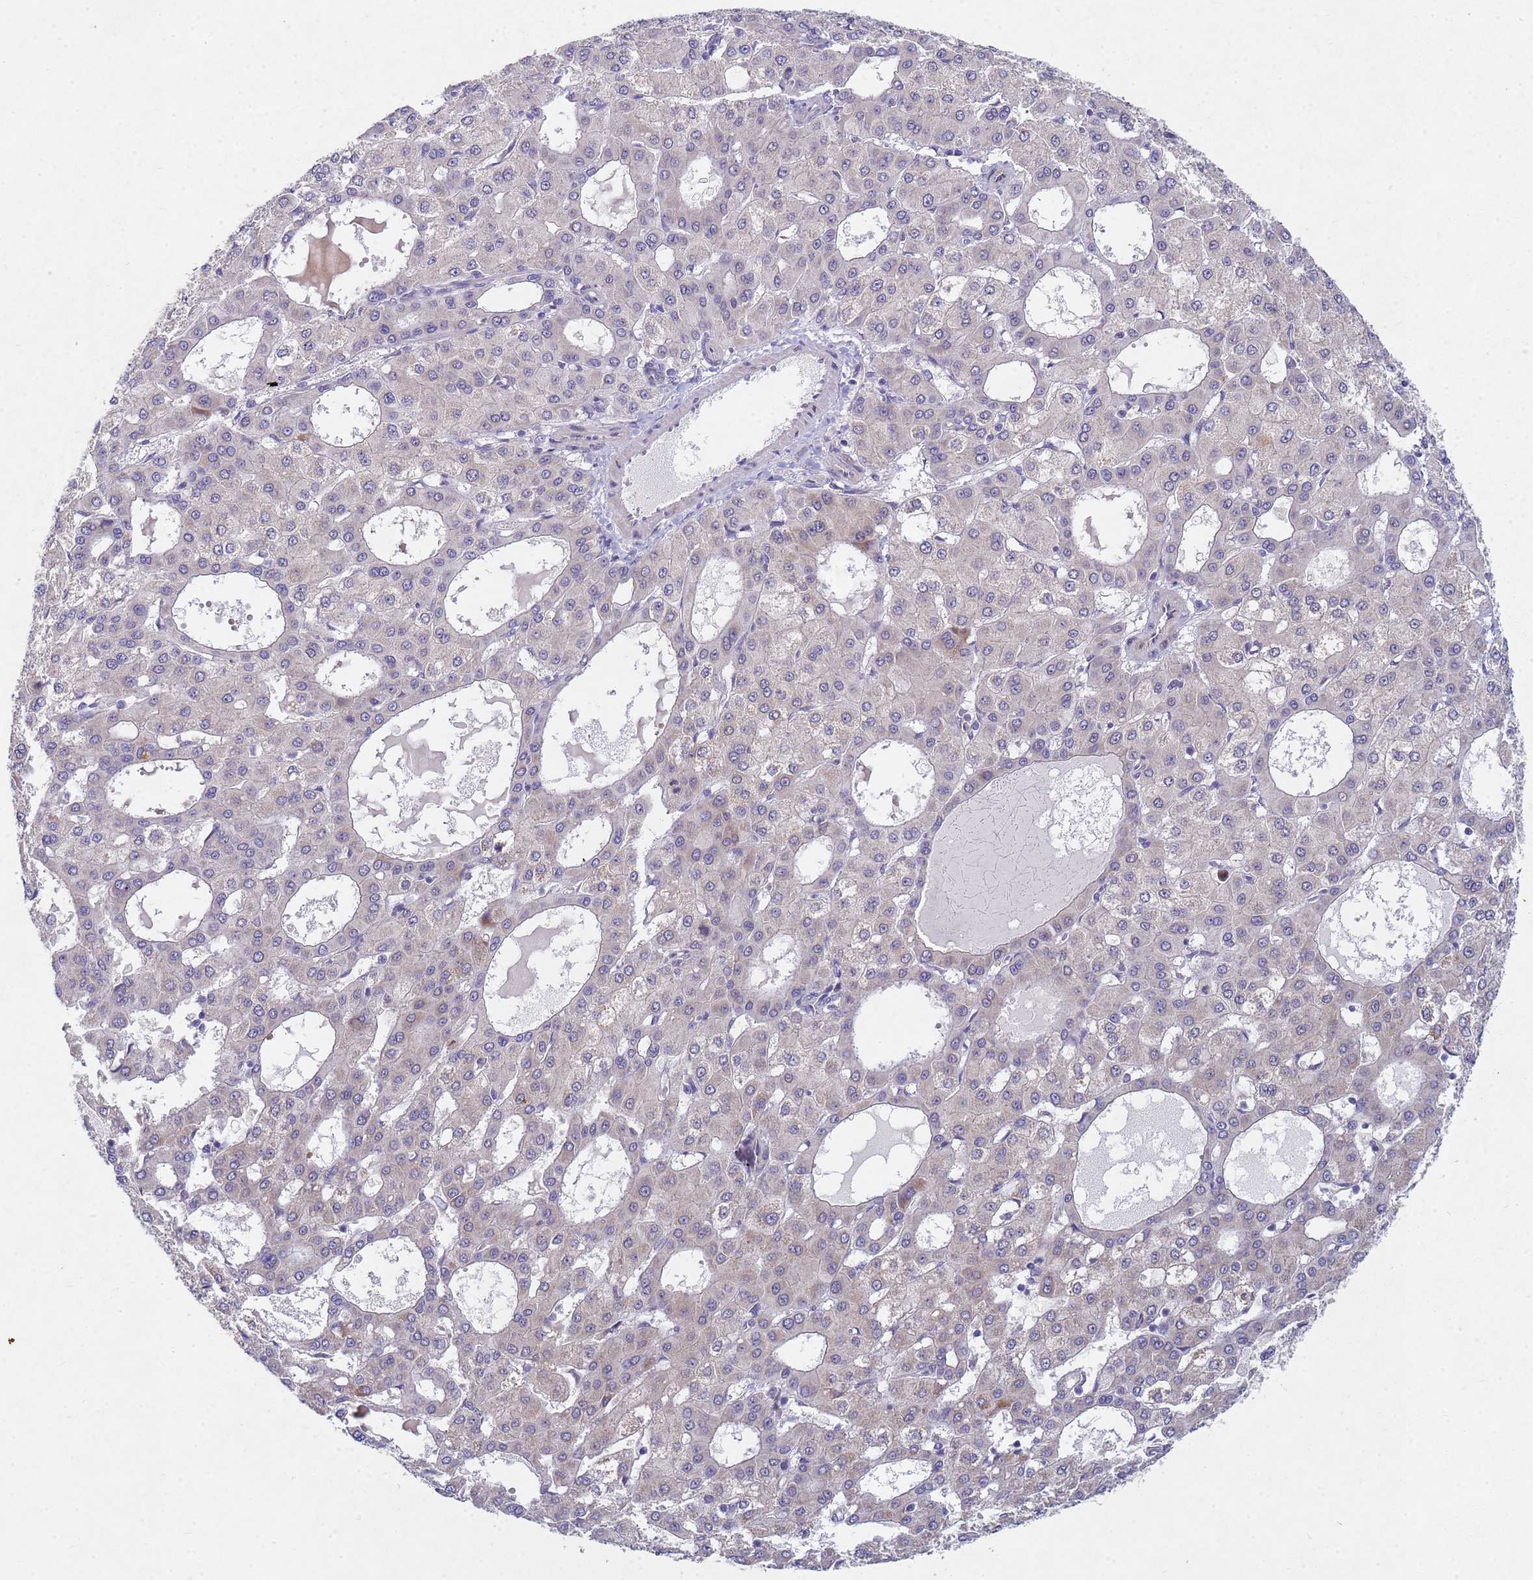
{"staining": {"intensity": "negative", "quantity": "none", "location": "none"}, "tissue": "liver cancer", "cell_type": "Tumor cells", "image_type": "cancer", "snomed": [{"axis": "morphology", "description": "Carcinoma, Hepatocellular, NOS"}, {"axis": "topography", "description": "Liver"}], "caption": "This is an immunohistochemistry micrograph of liver cancer (hepatocellular carcinoma). There is no staining in tumor cells.", "gene": "TNPO2", "patient": {"sex": "male", "age": 47}}